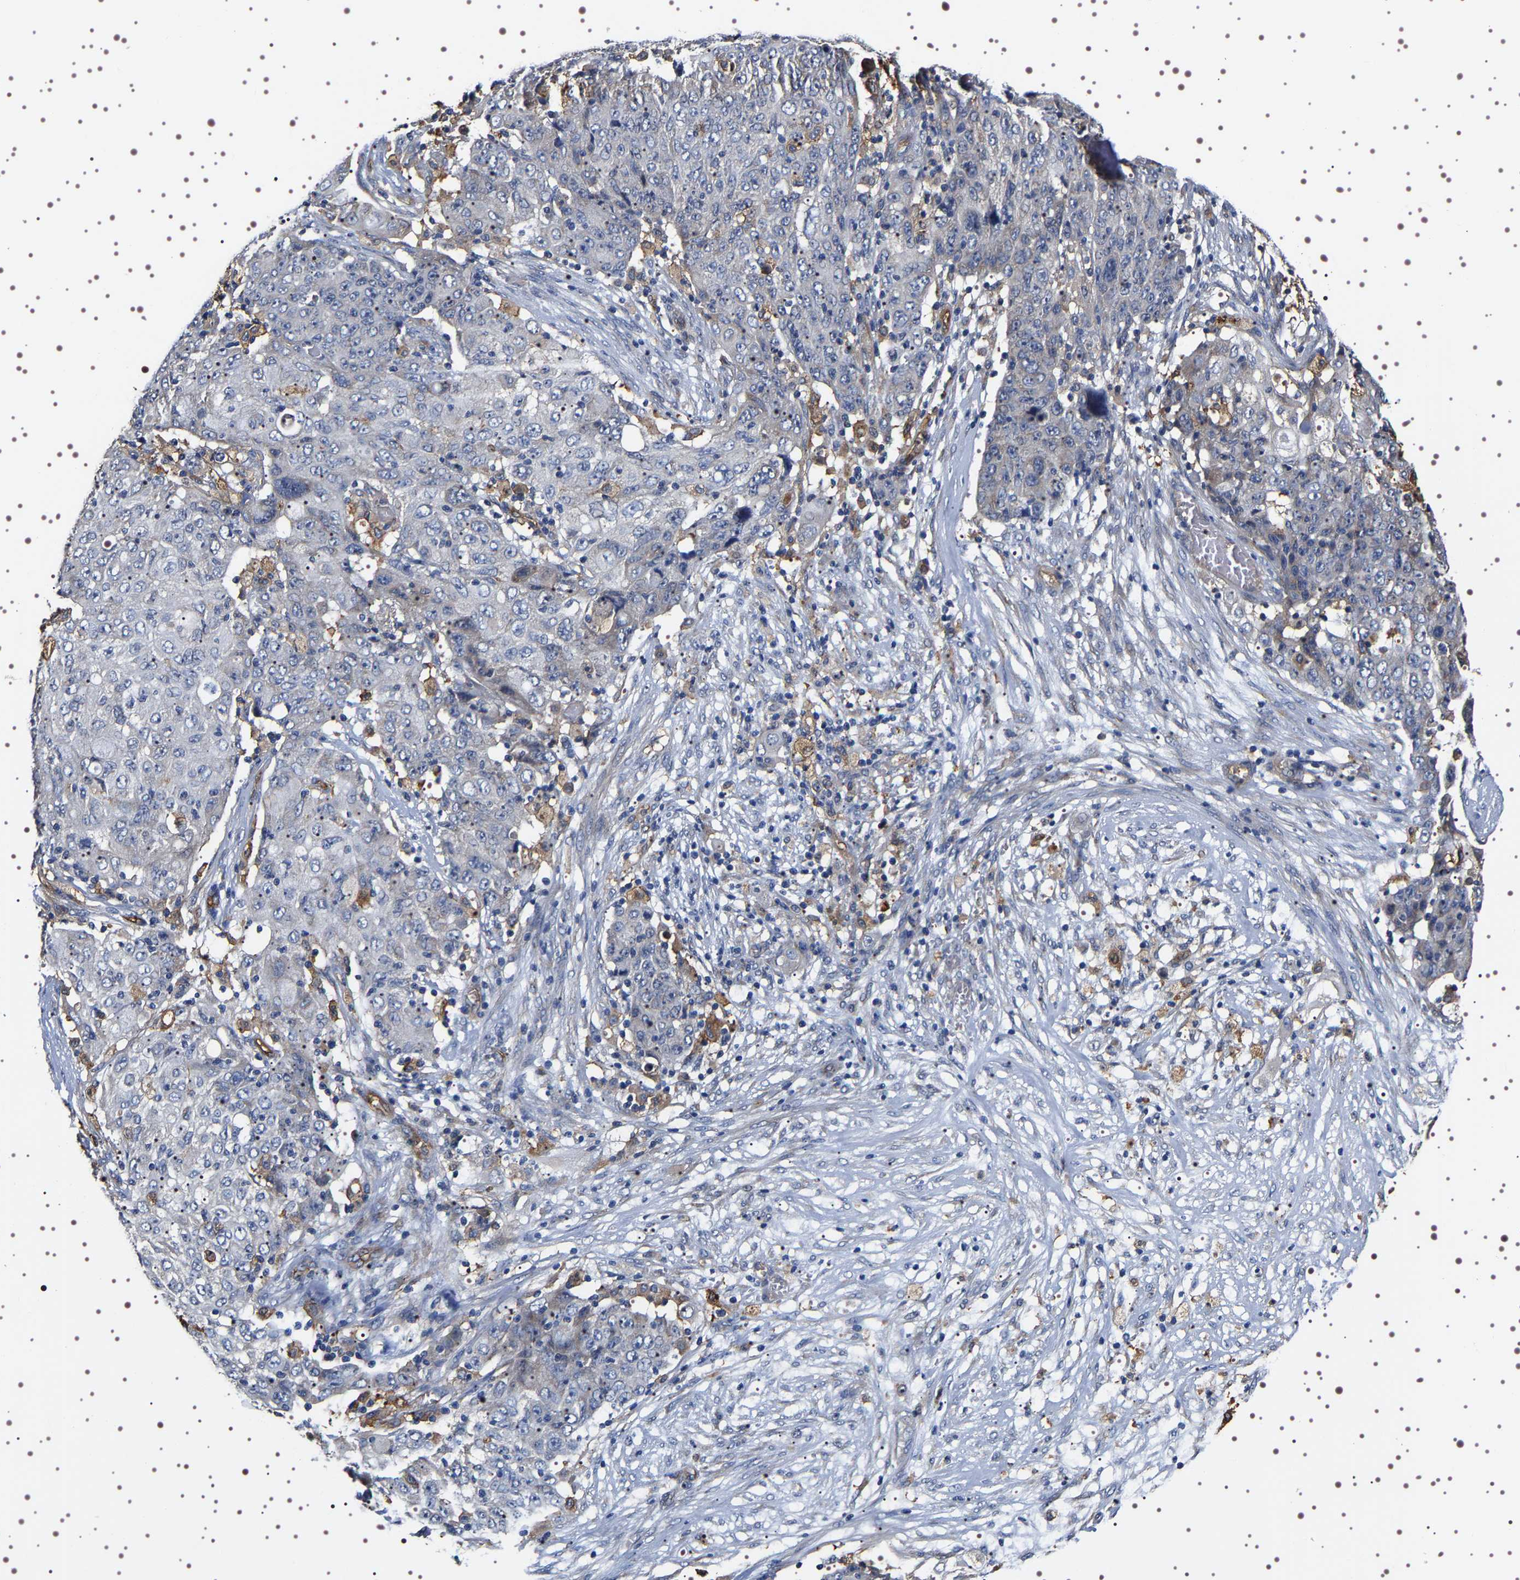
{"staining": {"intensity": "negative", "quantity": "none", "location": "none"}, "tissue": "ovarian cancer", "cell_type": "Tumor cells", "image_type": "cancer", "snomed": [{"axis": "morphology", "description": "Carcinoma, endometroid"}, {"axis": "topography", "description": "Ovary"}], "caption": "DAB immunohistochemical staining of ovarian cancer demonstrates no significant expression in tumor cells.", "gene": "ALPL", "patient": {"sex": "female", "age": 42}}